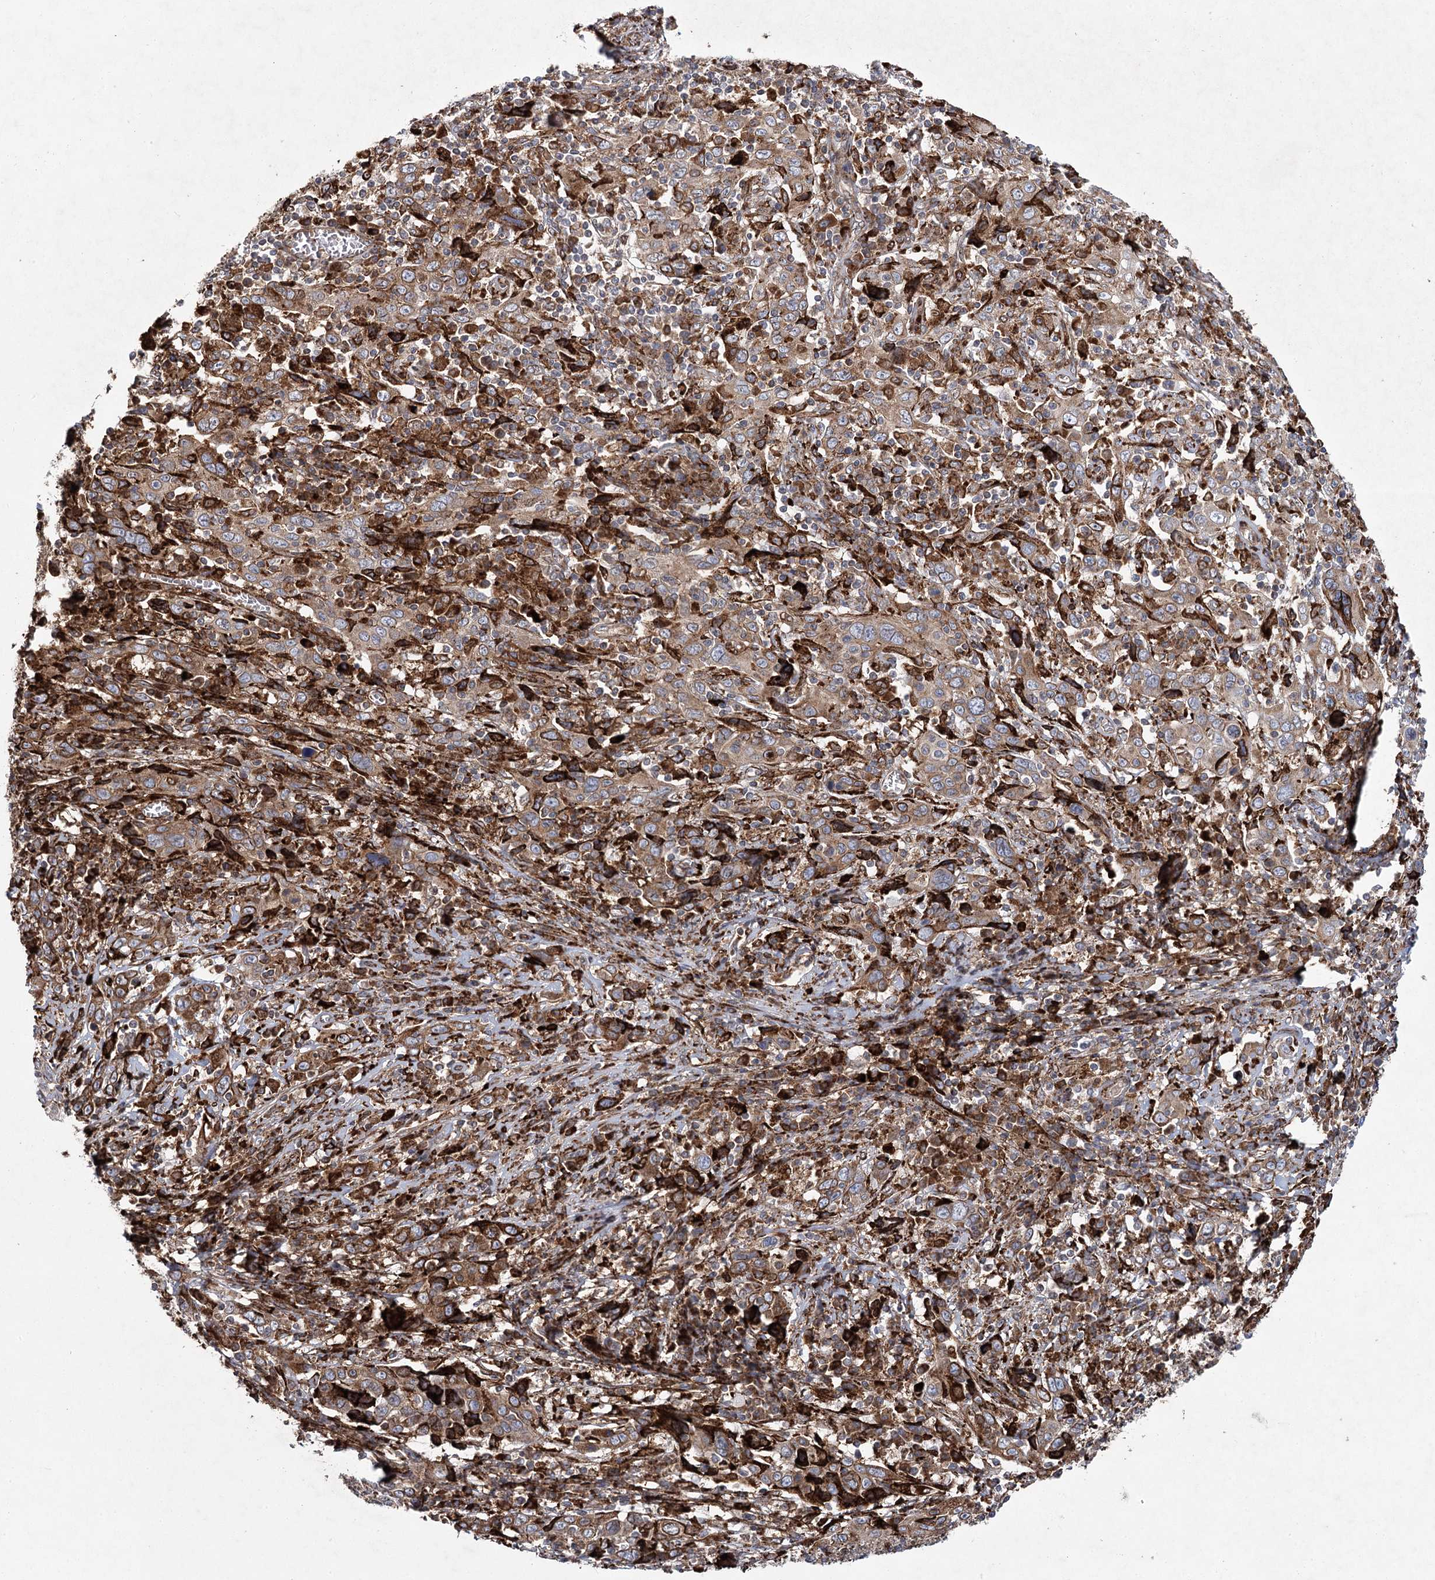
{"staining": {"intensity": "moderate", "quantity": "25%-75%", "location": "cytoplasmic/membranous"}, "tissue": "cervical cancer", "cell_type": "Tumor cells", "image_type": "cancer", "snomed": [{"axis": "morphology", "description": "Squamous cell carcinoma, NOS"}, {"axis": "topography", "description": "Cervix"}], "caption": "Brown immunohistochemical staining in human cervical cancer (squamous cell carcinoma) reveals moderate cytoplasmic/membranous staining in about 25%-75% of tumor cells. The staining was performed using DAB (3,3'-diaminobenzidine) to visualize the protein expression in brown, while the nuclei were stained in blue with hematoxylin (Magnification: 20x).", "gene": "DCUN1D4", "patient": {"sex": "female", "age": 46}}